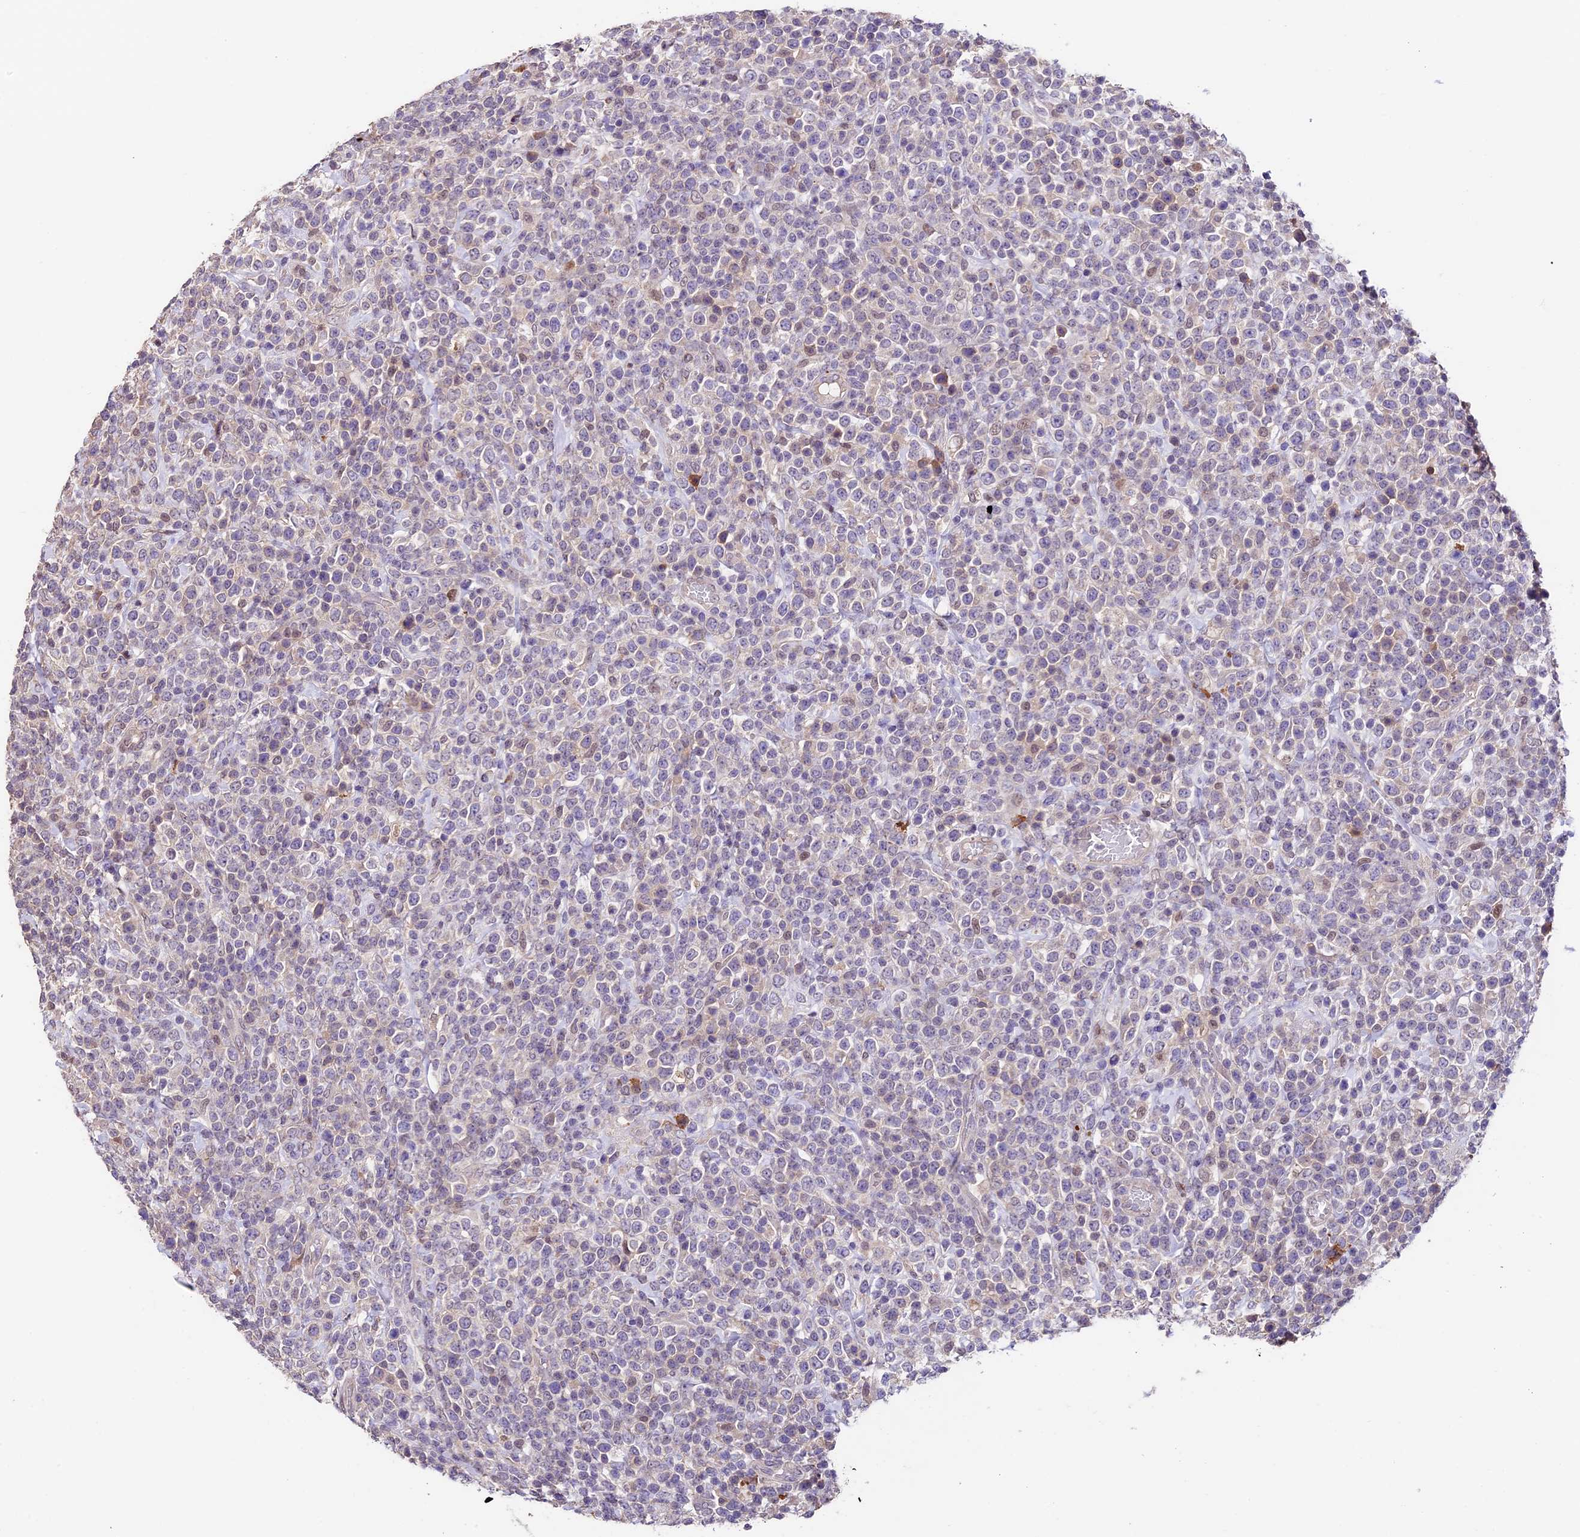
{"staining": {"intensity": "negative", "quantity": "none", "location": "none"}, "tissue": "lymphoma", "cell_type": "Tumor cells", "image_type": "cancer", "snomed": [{"axis": "morphology", "description": "Malignant lymphoma, non-Hodgkin's type, High grade"}, {"axis": "topography", "description": "Colon"}], "caption": "High magnification brightfield microscopy of high-grade malignant lymphoma, non-Hodgkin's type stained with DAB (brown) and counterstained with hematoxylin (blue): tumor cells show no significant positivity. Nuclei are stained in blue.", "gene": "SBNO2", "patient": {"sex": "female", "age": 53}}